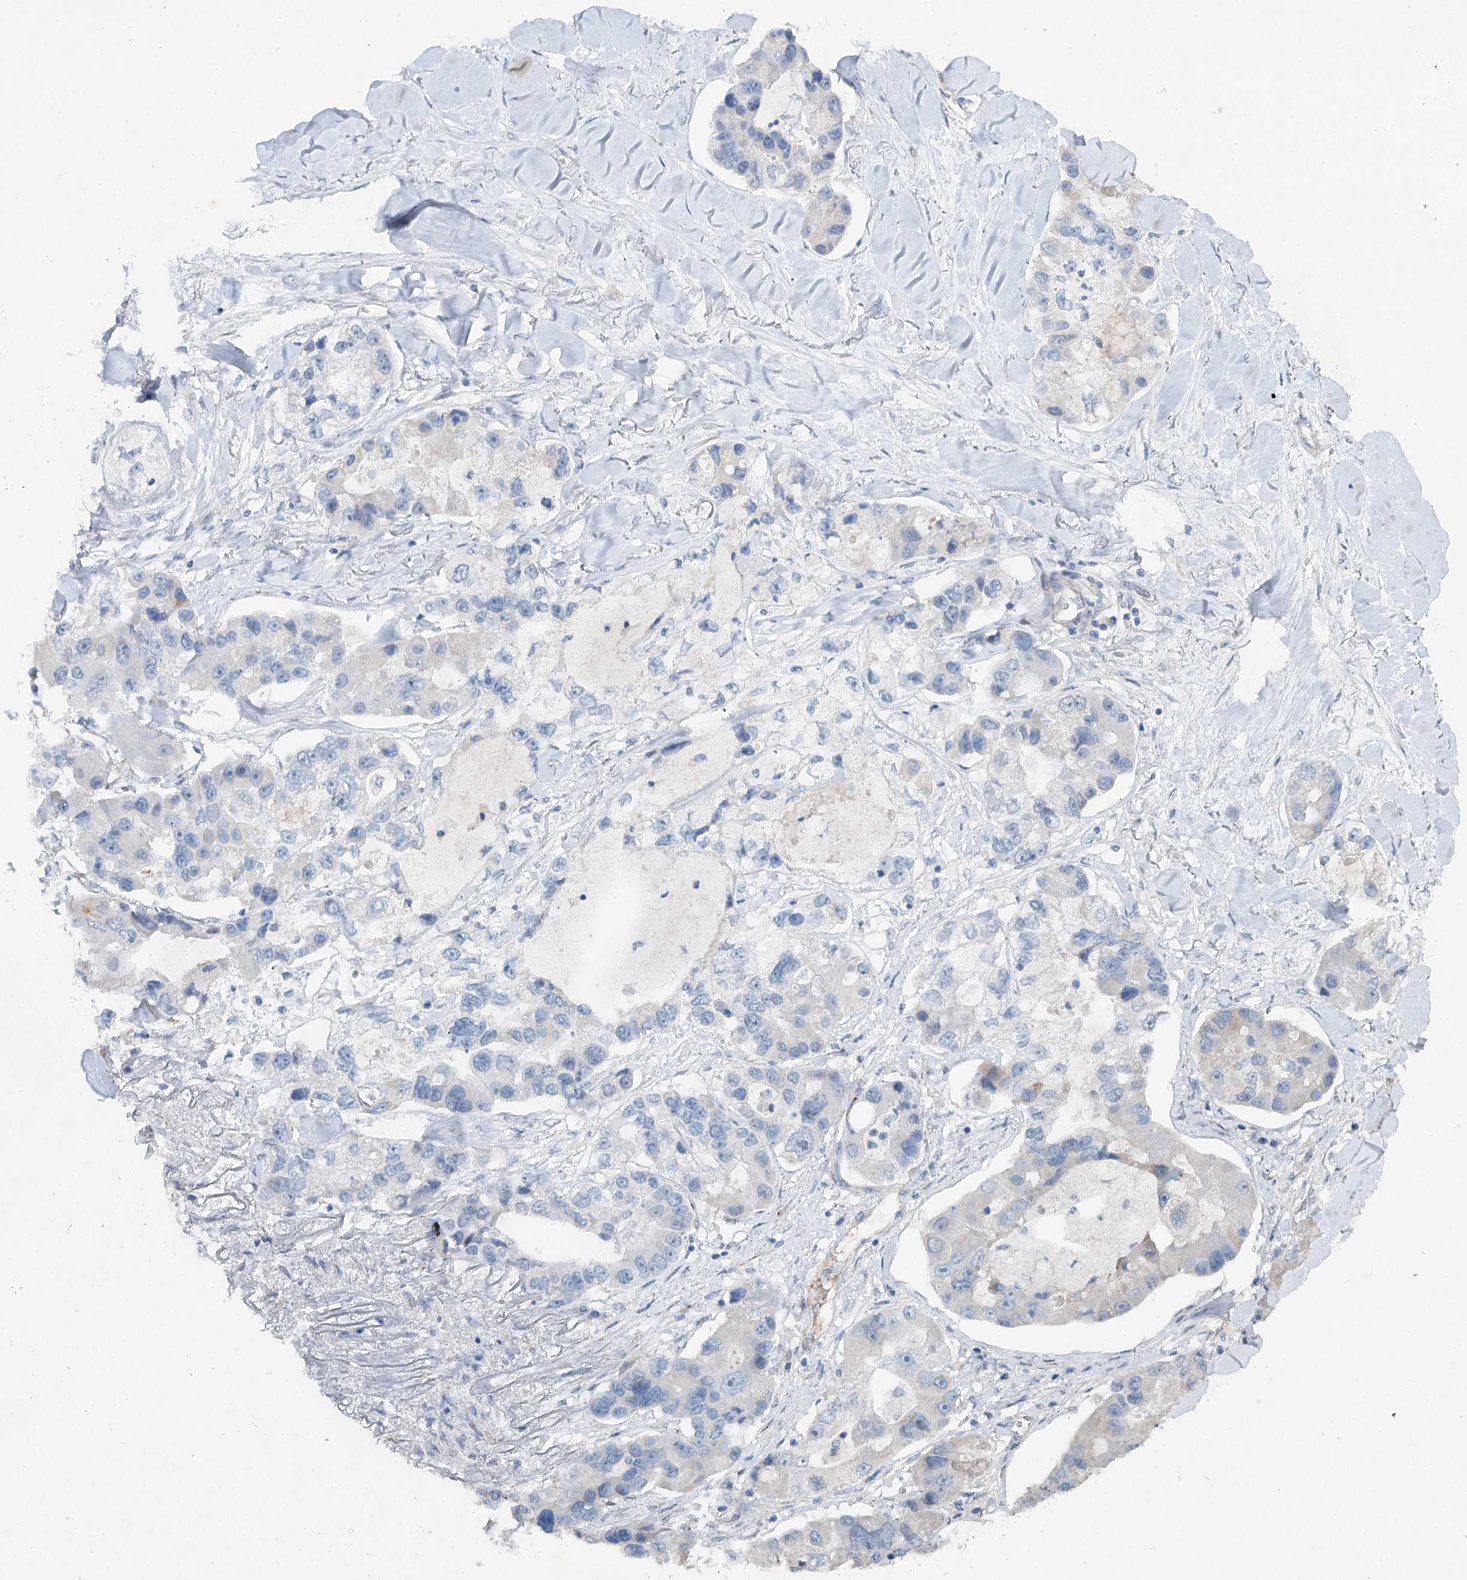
{"staining": {"intensity": "negative", "quantity": "none", "location": "none"}, "tissue": "lung cancer", "cell_type": "Tumor cells", "image_type": "cancer", "snomed": [{"axis": "morphology", "description": "Adenocarcinoma, NOS"}, {"axis": "topography", "description": "Lung"}], "caption": "The photomicrograph reveals no staining of tumor cells in lung cancer. (DAB immunohistochemistry visualized using brightfield microscopy, high magnification).", "gene": "RFX6", "patient": {"sex": "female", "age": 54}}